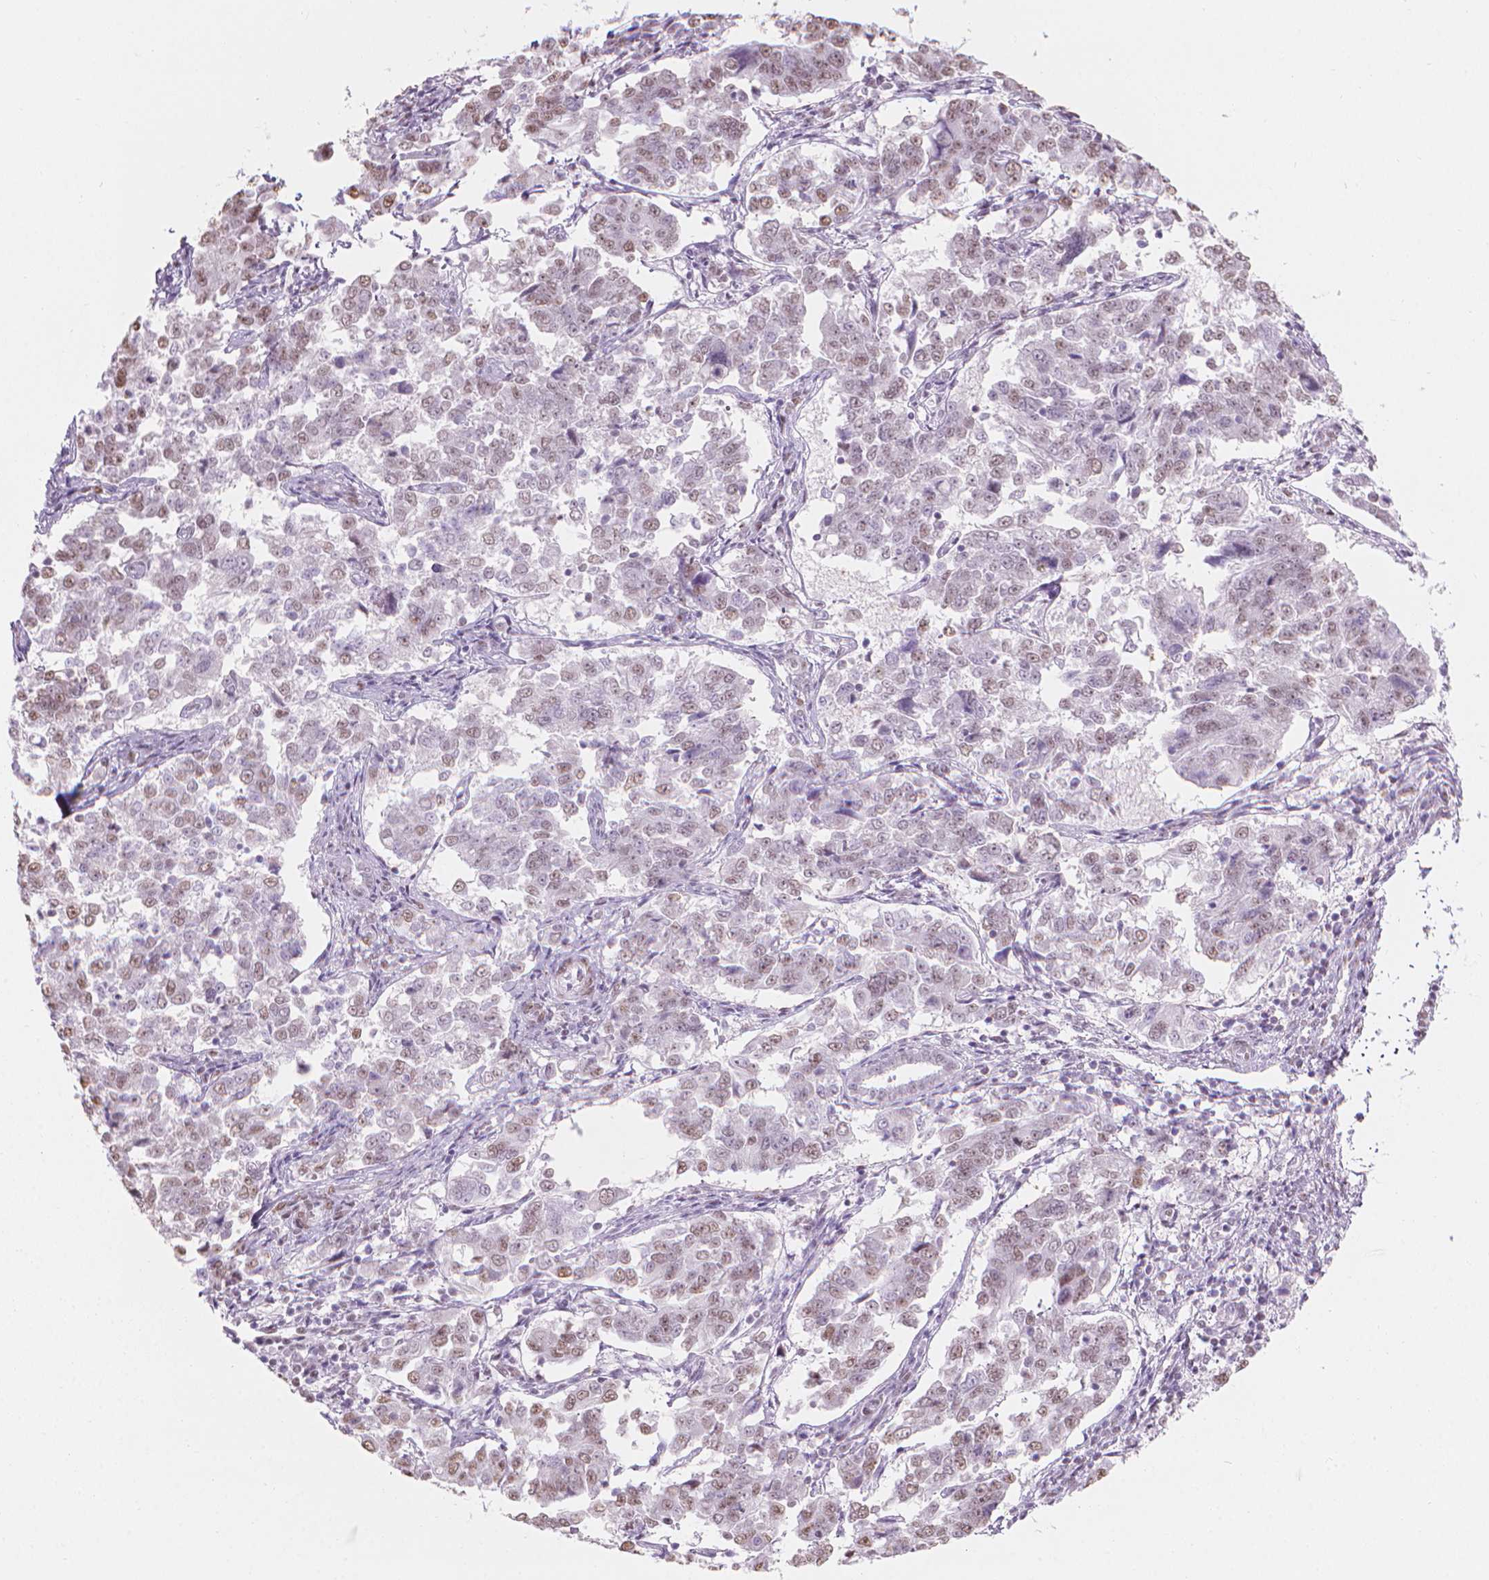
{"staining": {"intensity": "weak", "quantity": "25%-75%", "location": "nuclear"}, "tissue": "endometrial cancer", "cell_type": "Tumor cells", "image_type": "cancer", "snomed": [{"axis": "morphology", "description": "Adenocarcinoma, NOS"}, {"axis": "topography", "description": "Endometrium"}], "caption": "IHC photomicrograph of human endometrial adenocarcinoma stained for a protein (brown), which reveals low levels of weak nuclear staining in about 25%-75% of tumor cells.", "gene": "PIAS2", "patient": {"sex": "female", "age": 43}}